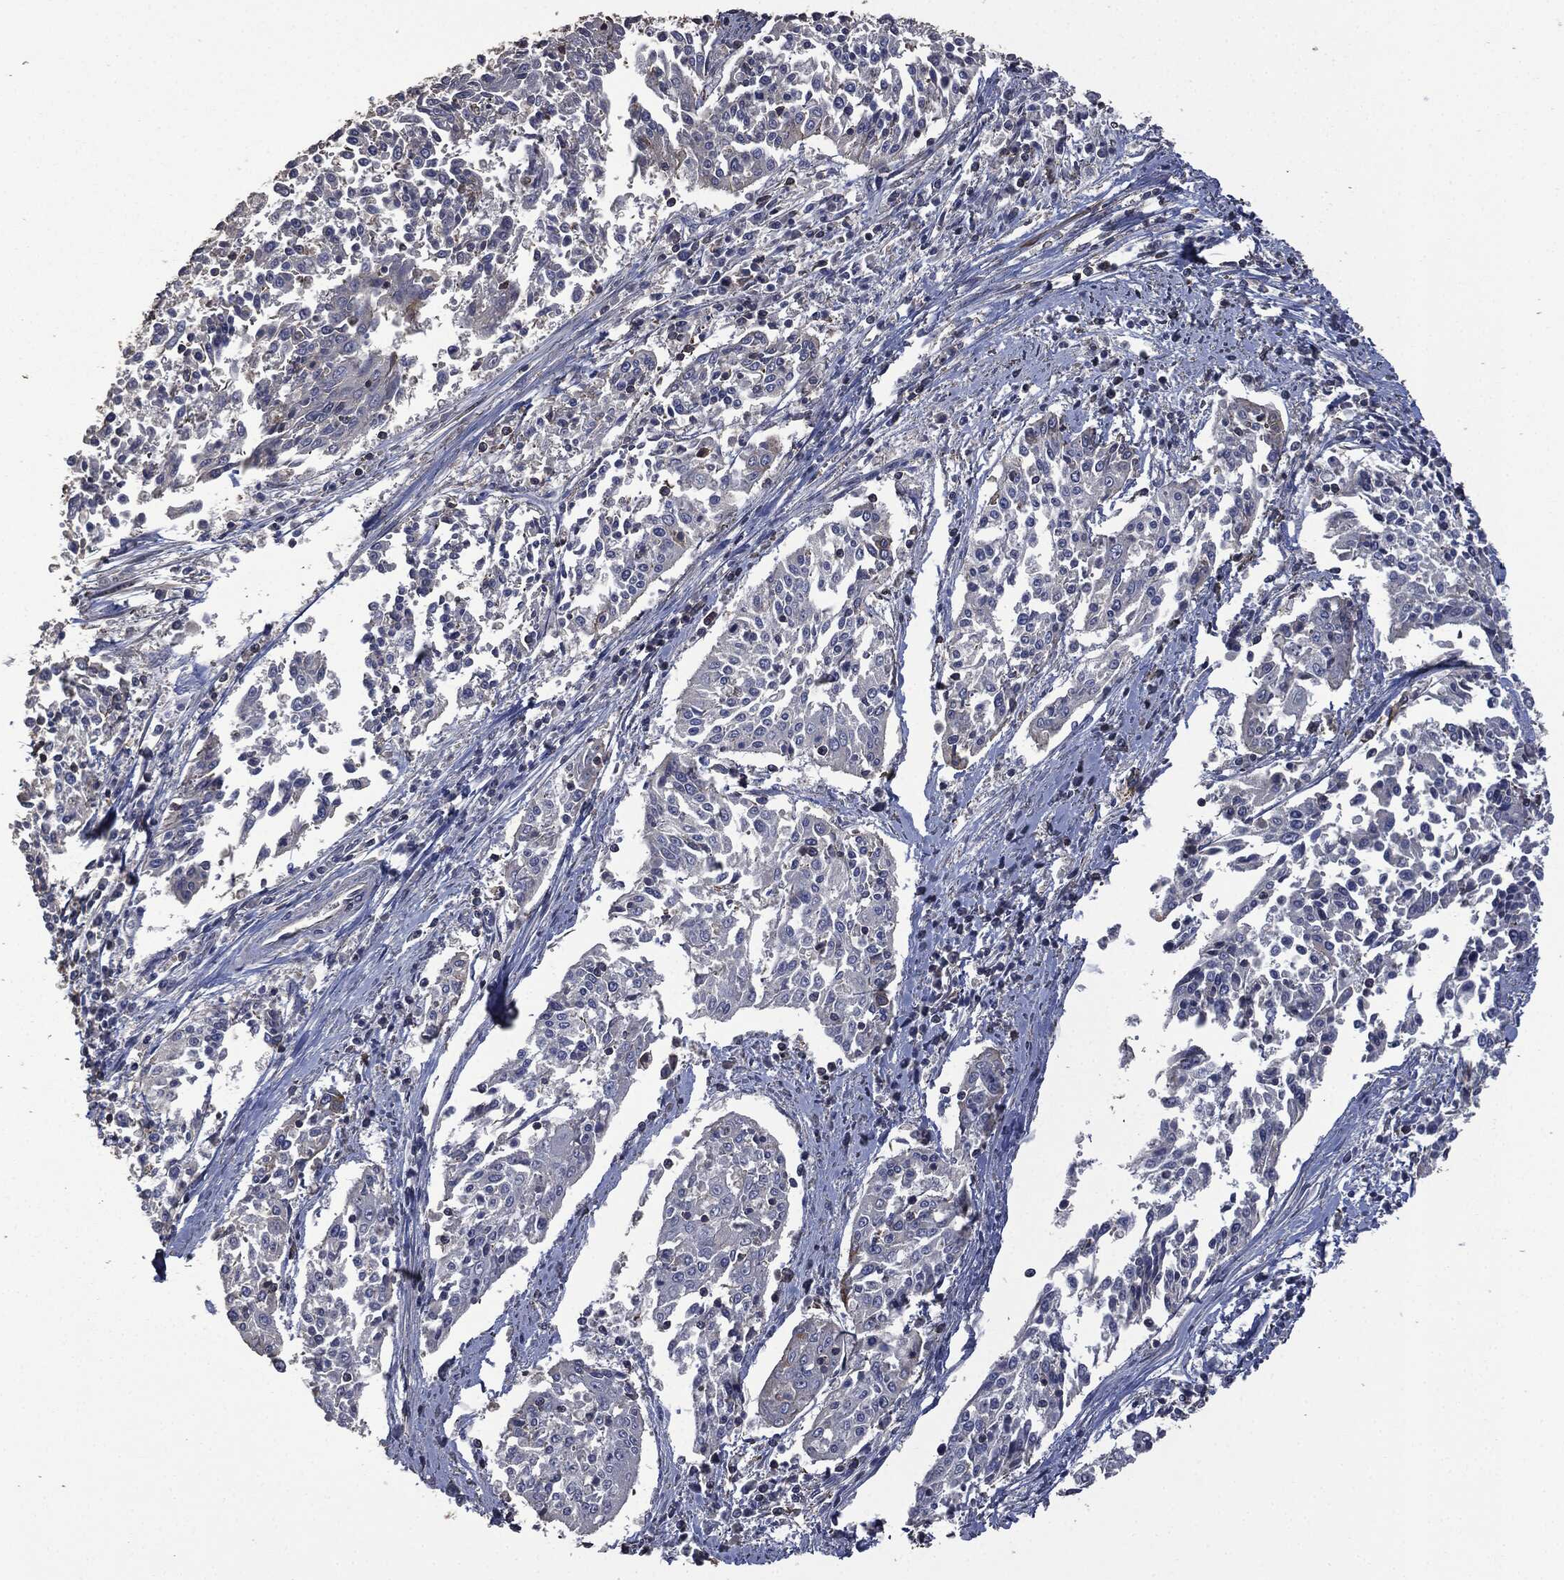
{"staining": {"intensity": "negative", "quantity": "none", "location": "none"}, "tissue": "cervical cancer", "cell_type": "Tumor cells", "image_type": "cancer", "snomed": [{"axis": "morphology", "description": "Squamous cell carcinoma, NOS"}, {"axis": "topography", "description": "Cervix"}], "caption": "A high-resolution image shows immunohistochemistry (IHC) staining of squamous cell carcinoma (cervical), which exhibits no significant staining in tumor cells. Brightfield microscopy of immunohistochemistry stained with DAB (3,3'-diaminobenzidine) (brown) and hematoxylin (blue), captured at high magnification.", "gene": "MSLN", "patient": {"sex": "female", "age": 41}}